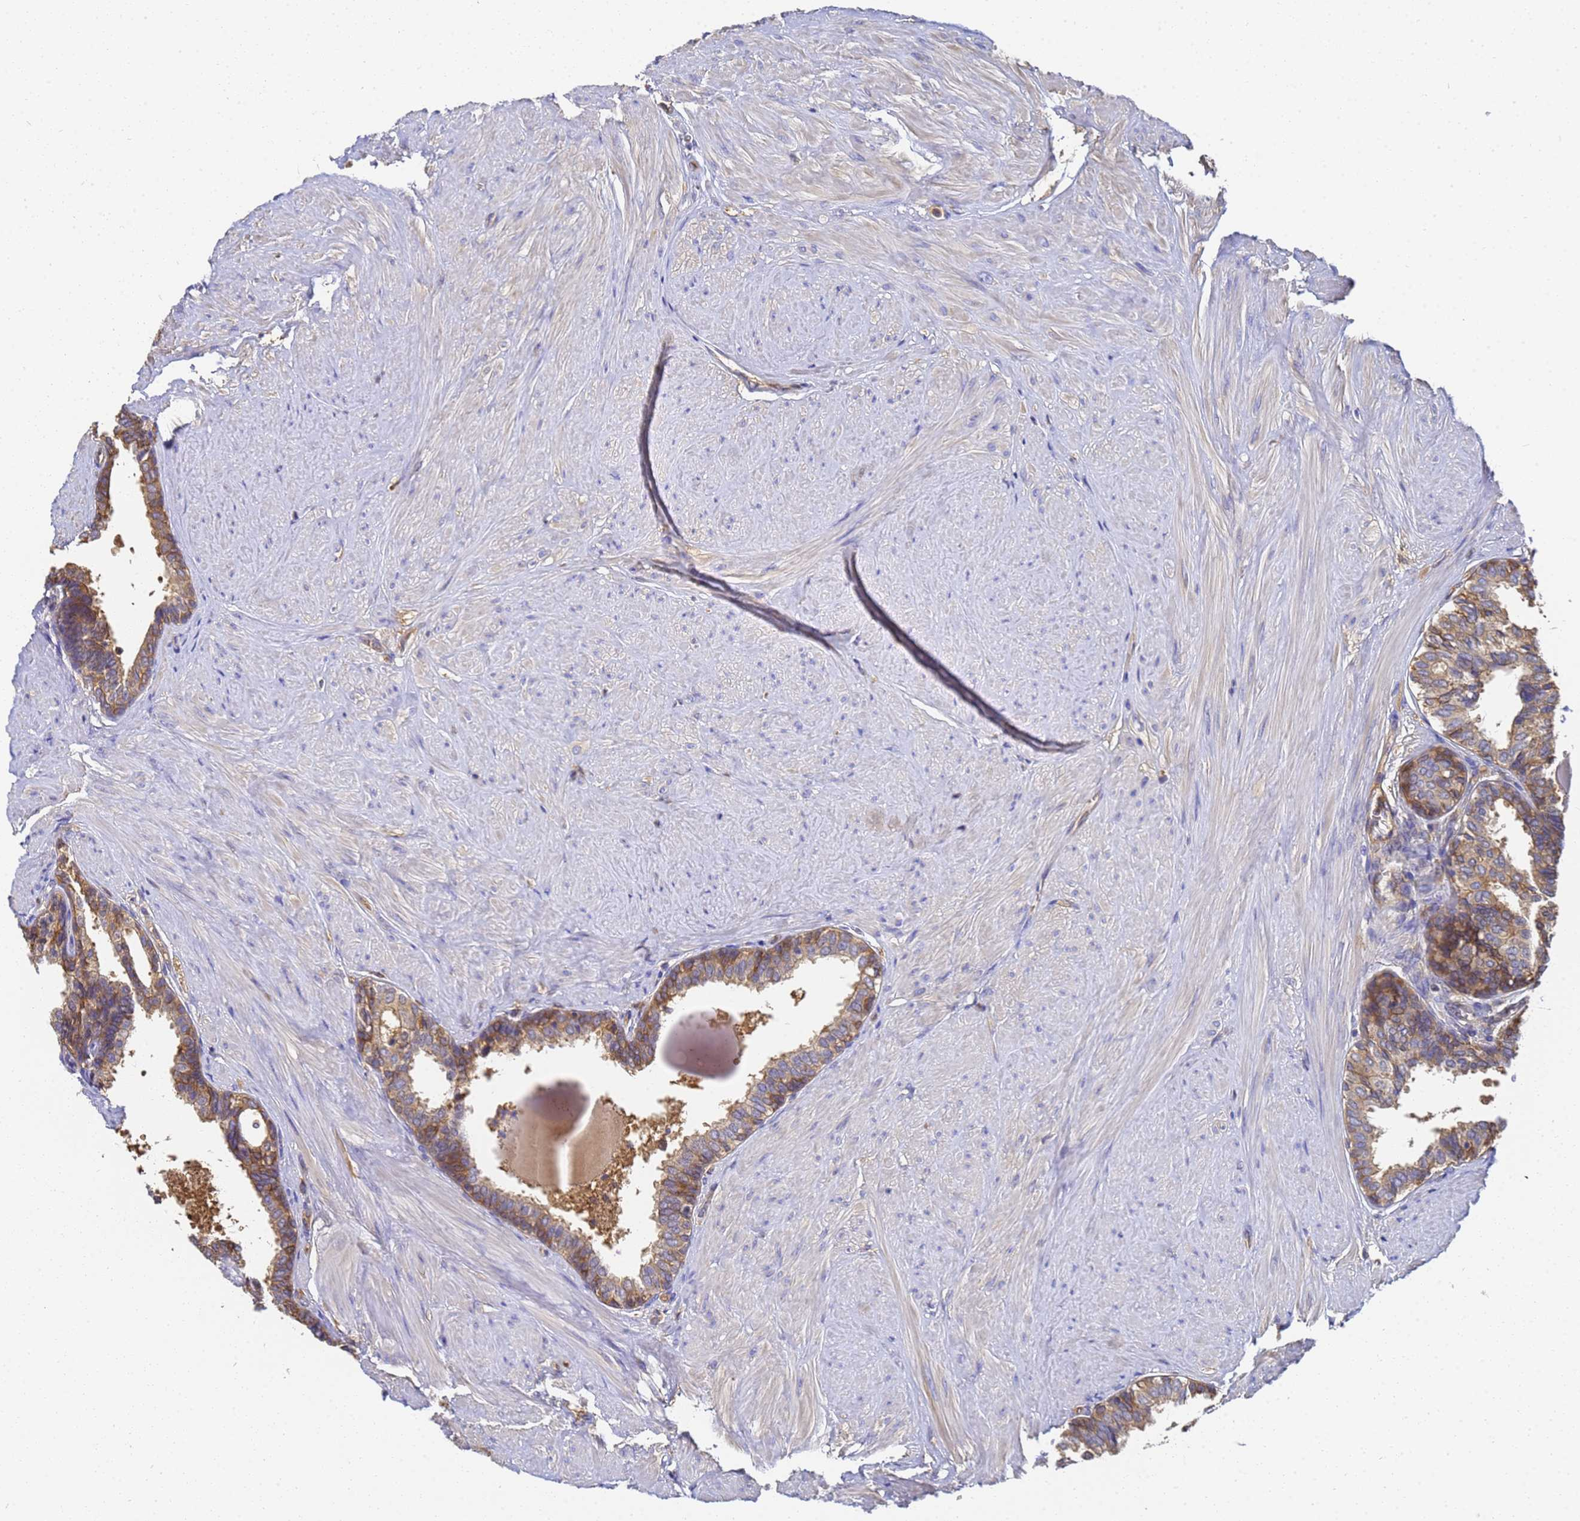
{"staining": {"intensity": "strong", "quantity": ">75%", "location": "cytoplasmic/membranous"}, "tissue": "prostate", "cell_type": "Glandular cells", "image_type": "normal", "snomed": [{"axis": "morphology", "description": "Normal tissue, NOS"}, {"axis": "topography", "description": "Prostate"}], "caption": "Benign prostate shows strong cytoplasmic/membranous positivity in approximately >75% of glandular cells, visualized by immunohistochemistry. (IHC, brightfield microscopy, high magnification).", "gene": "NME1", "patient": {"sex": "male", "age": 48}}